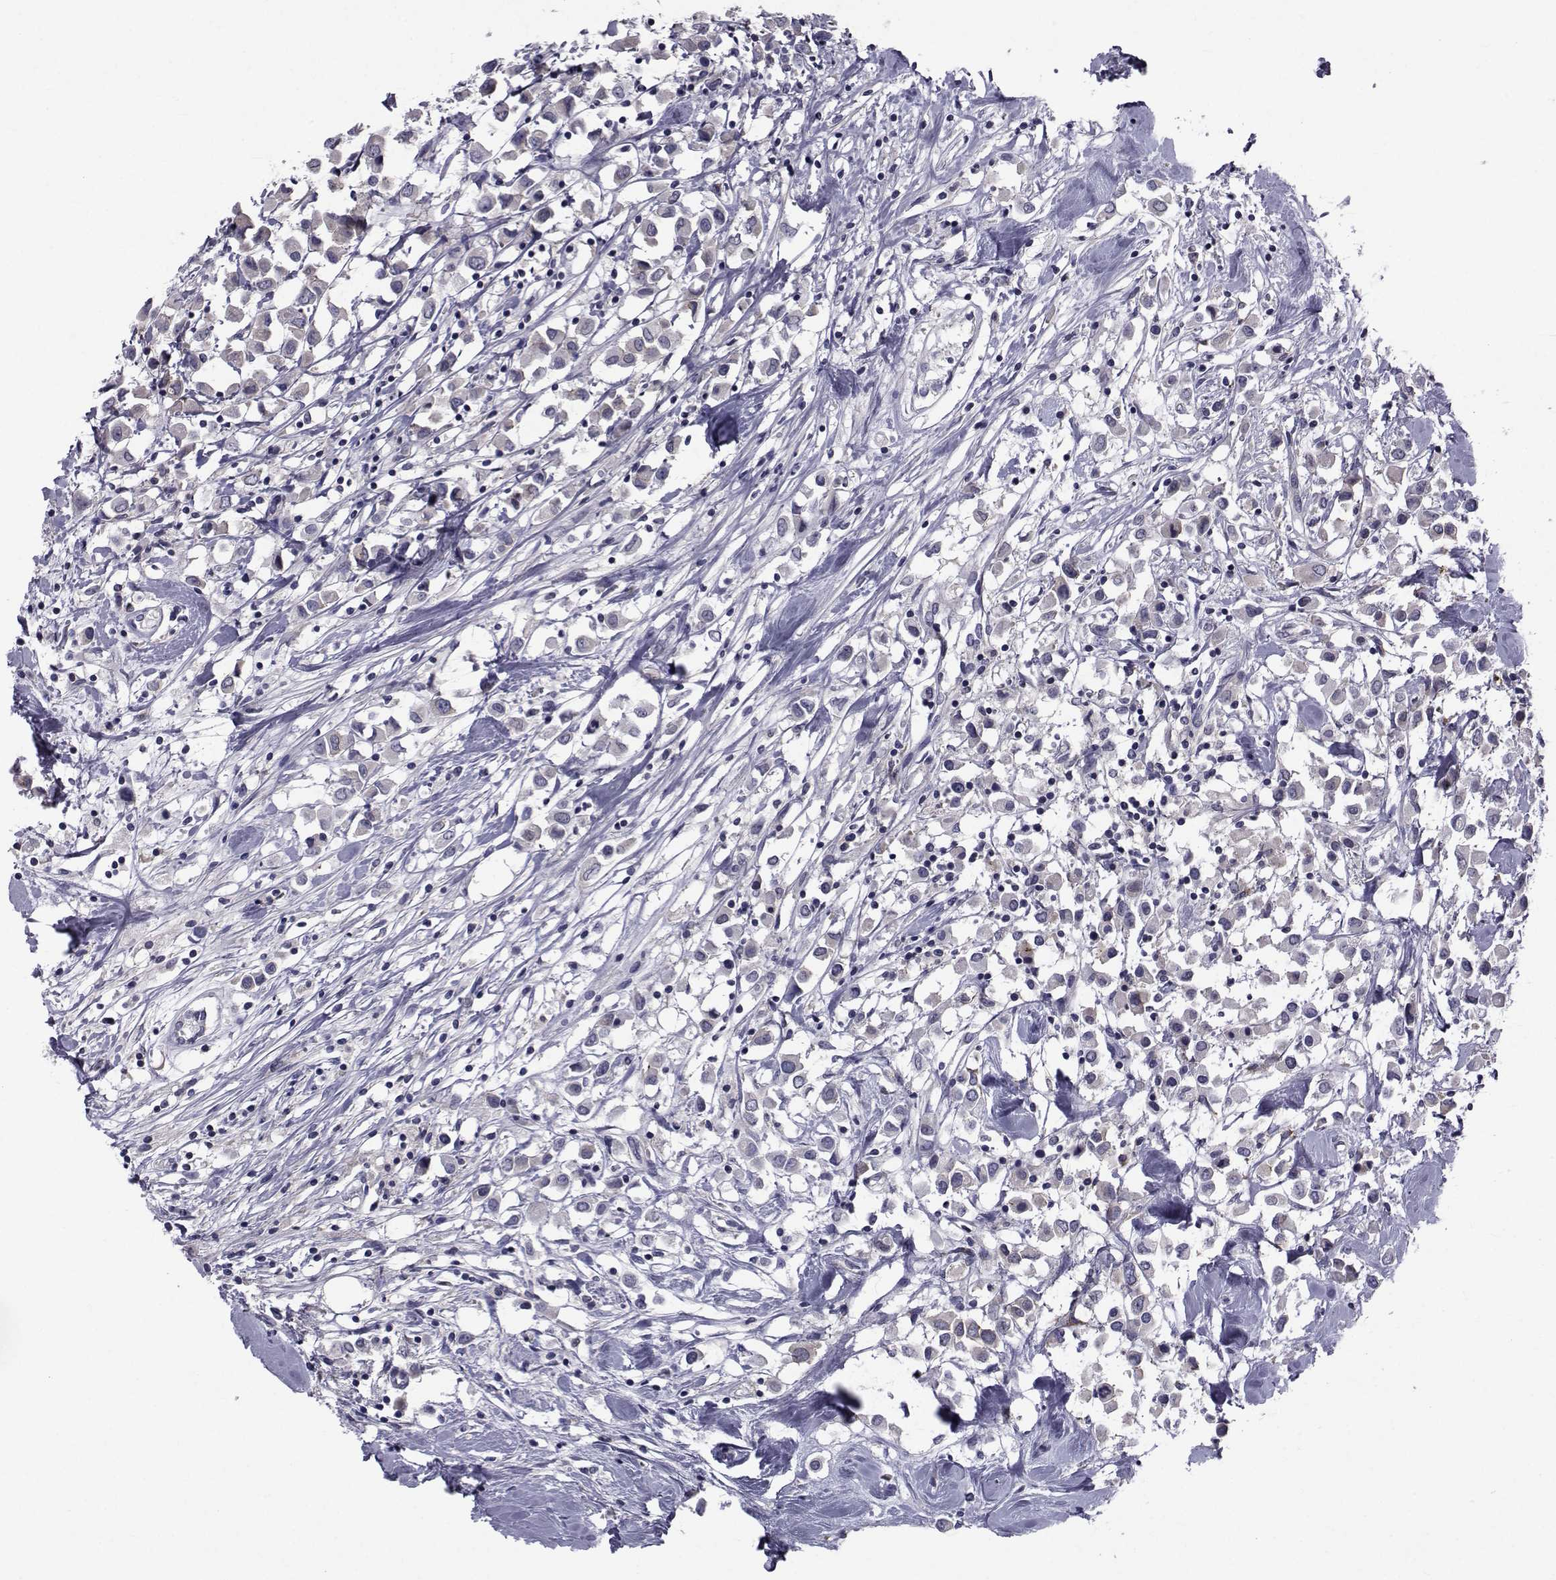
{"staining": {"intensity": "negative", "quantity": "none", "location": "none"}, "tissue": "breast cancer", "cell_type": "Tumor cells", "image_type": "cancer", "snomed": [{"axis": "morphology", "description": "Duct carcinoma"}, {"axis": "topography", "description": "Breast"}], "caption": "This is an IHC micrograph of breast infiltrating ductal carcinoma. There is no staining in tumor cells.", "gene": "SLC30A10", "patient": {"sex": "female", "age": 61}}